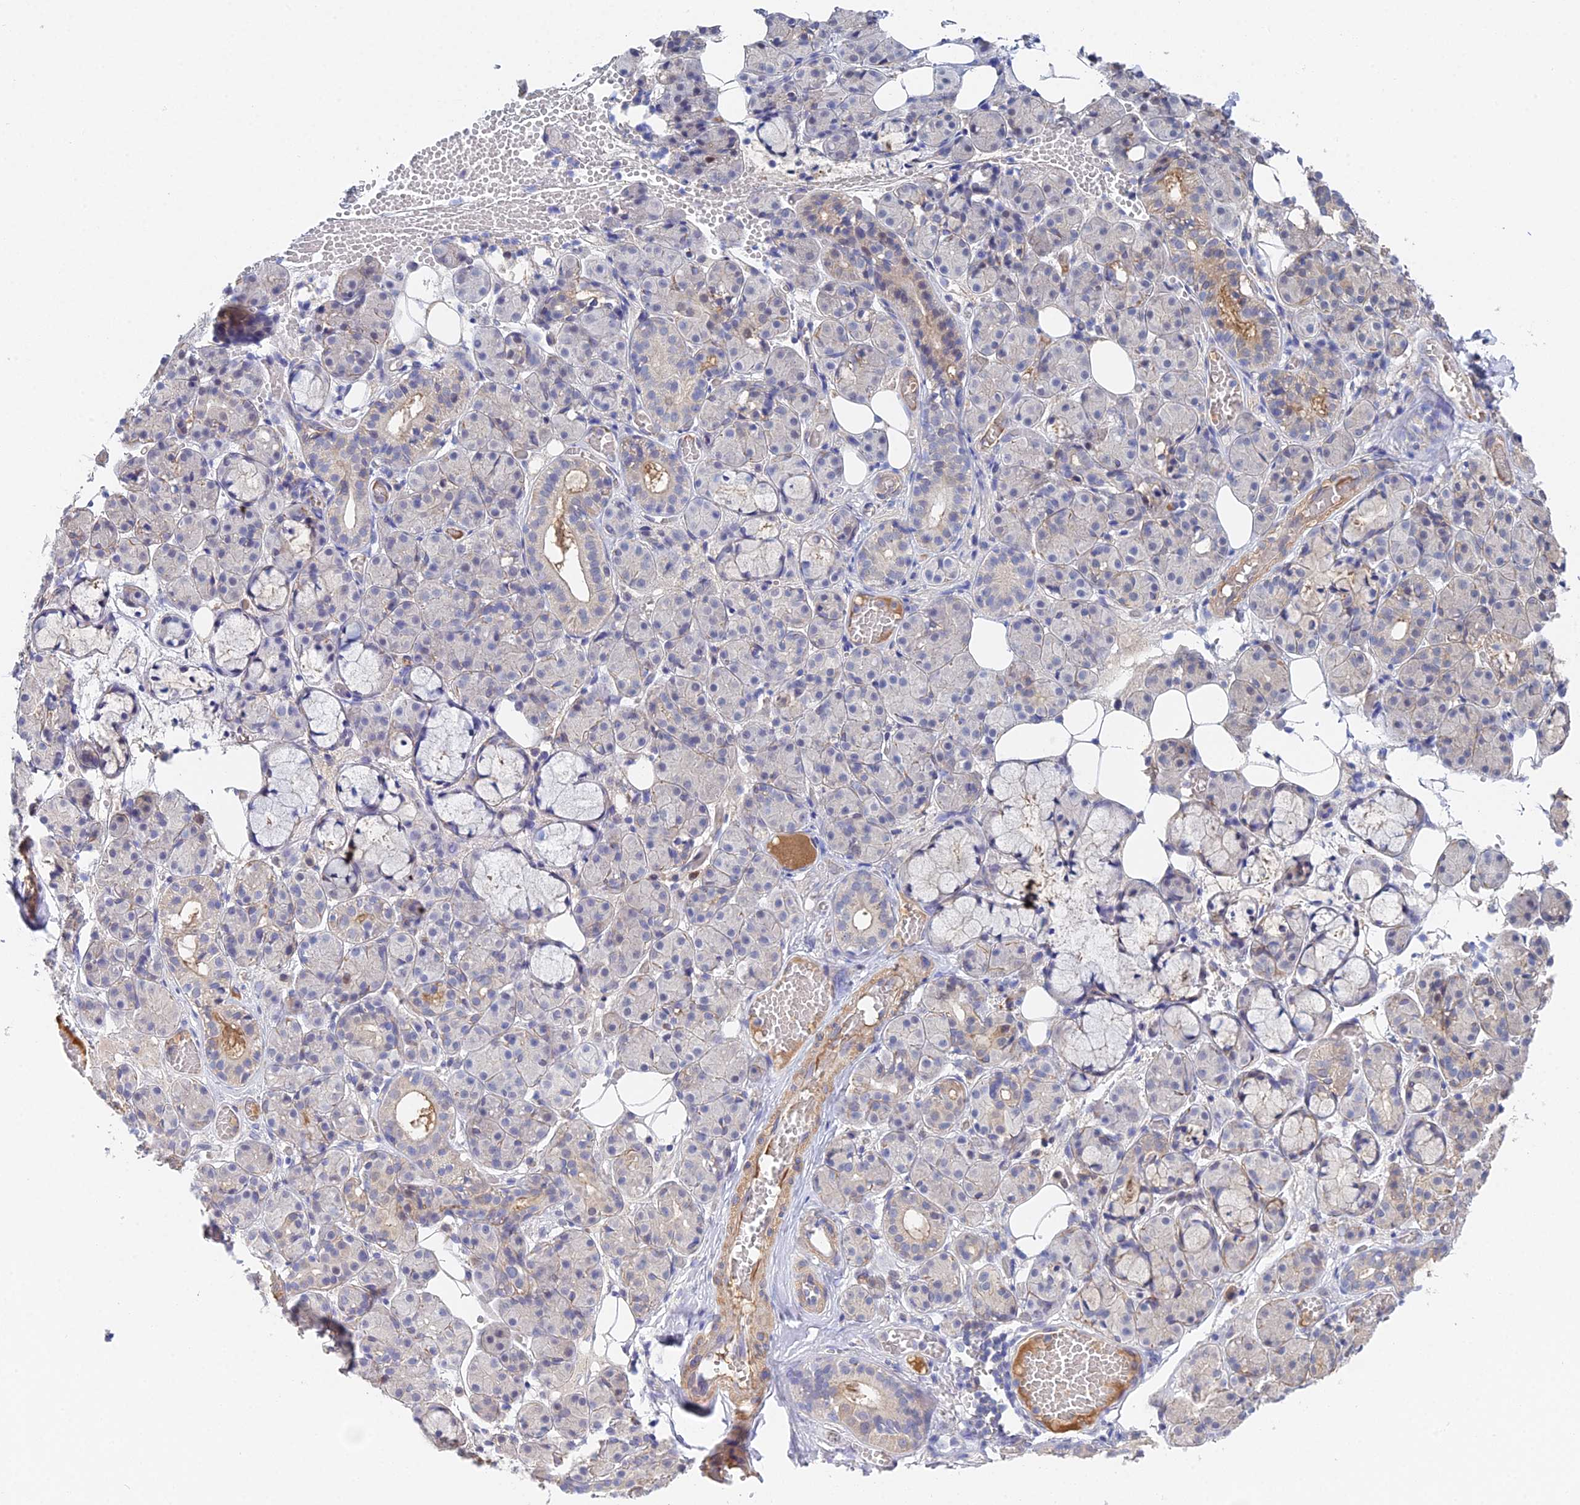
{"staining": {"intensity": "weak", "quantity": "<25%", "location": "cytoplasmic/membranous"}, "tissue": "salivary gland", "cell_type": "Glandular cells", "image_type": "normal", "snomed": [{"axis": "morphology", "description": "Normal tissue, NOS"}, {"axis": "topography", "description": "Salivary gland"}], "caption": "This is an immunohistochemistry photomicrograph of unremarkable salivary gland. There is no positivity in glandular cells.", "gene": "DNAH14", "patient": {"sex": "male", "age": 63}}